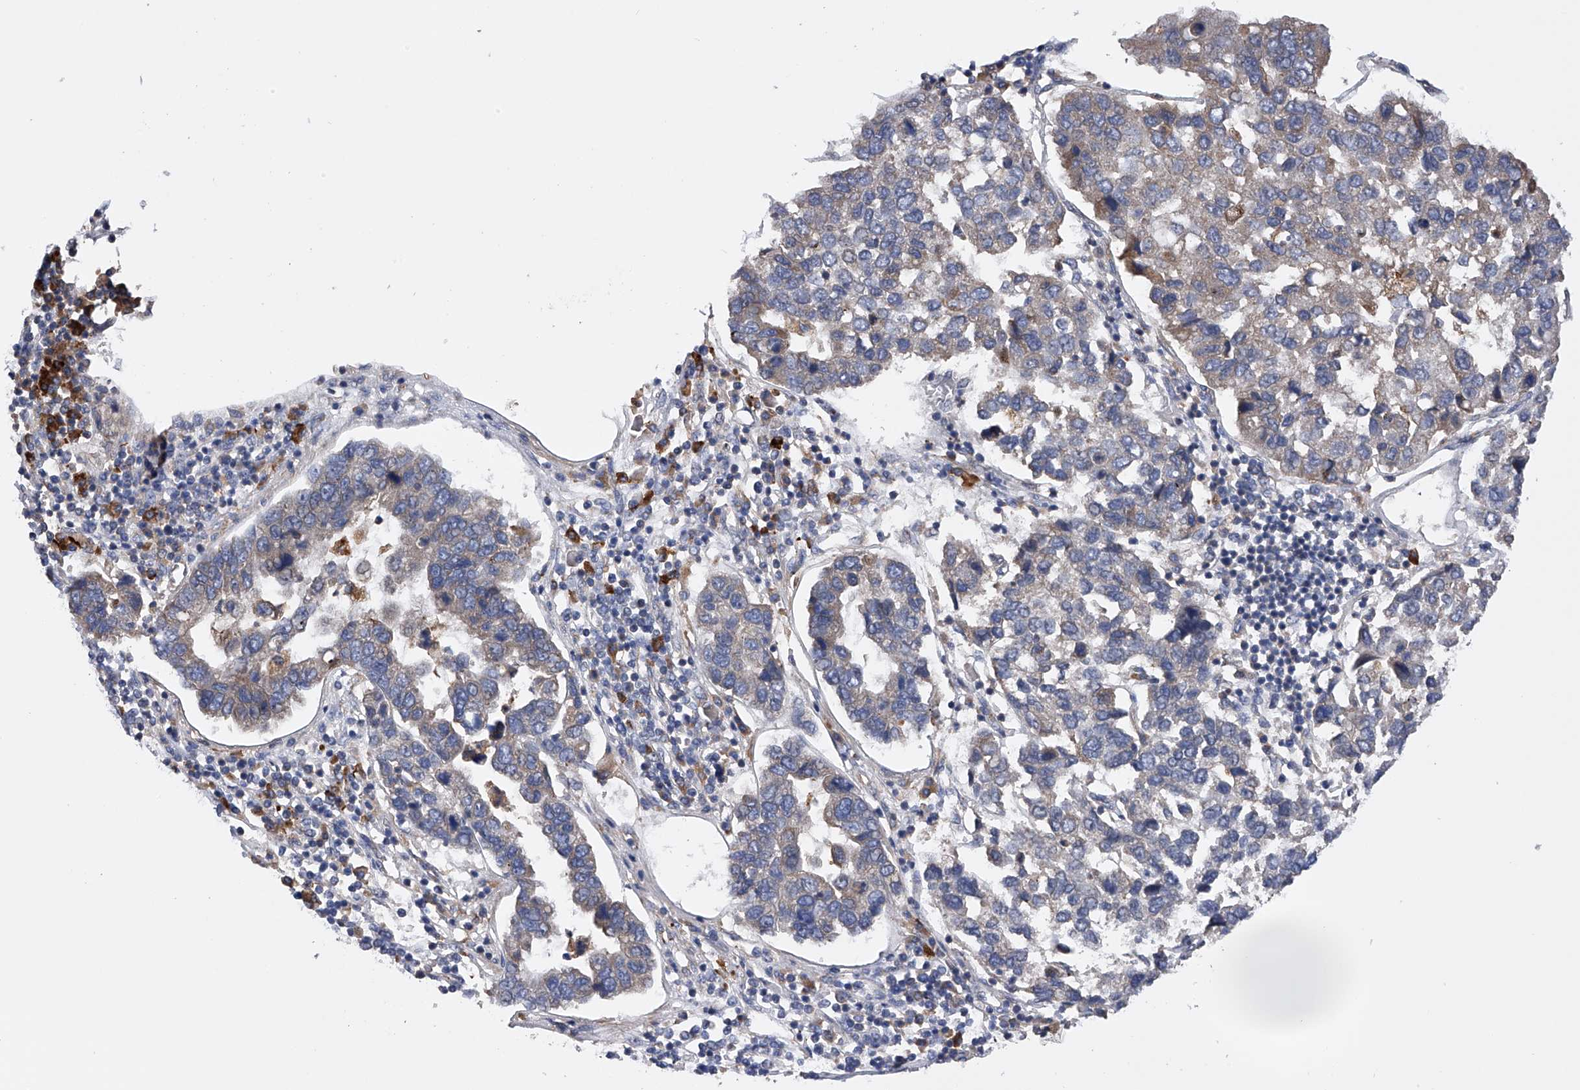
{"staining": {"intensity": "weak", "quantity": "<25%", "location": "cytoplasmic/membranous"}, "tissue": "pancreatic cancer", "cell_type": "Tumor cells", "image_type": "cancer", "snomed": [{"axis": "morphology", "description": "Adenocarcinoma, NOS"}, {"axis": "topography", "description": "Pancreas"}], "caption": "The IHC micrograph has no significant staining in tumor cells of pancreatic adenocarcinoma tissue.", "gene": "SPOCK1", "patient": {"sex": "female", "age": 61}}